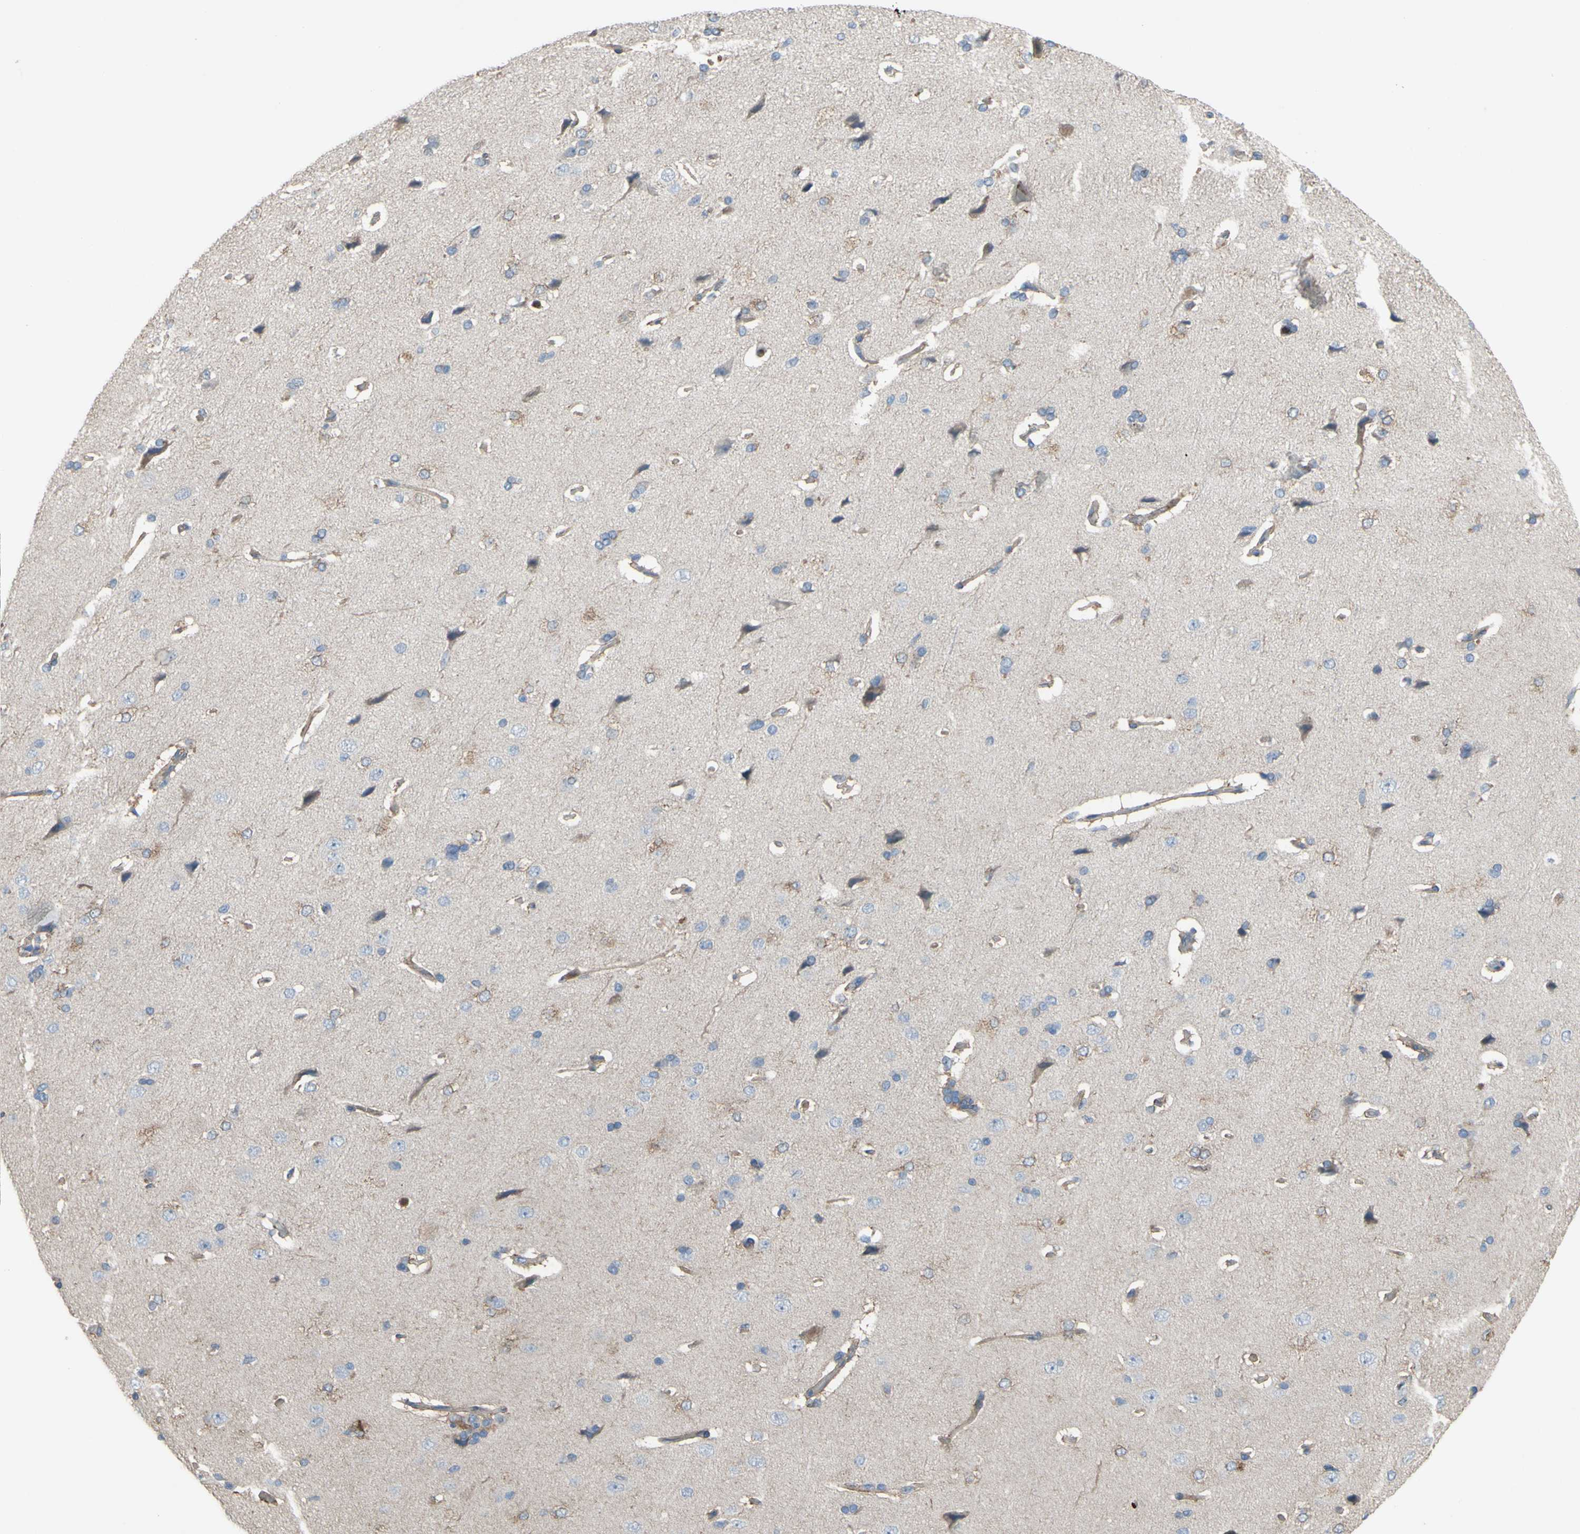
{"staining": {"intensity": "weak", "quantity": "25%-75%", "location": "cytoplasmic/membranous"}, "tissue": "cerebral cortex", "cell_type": "Endothelial cells", "image_type": "normal", "snomed": [{"axis": "morphology", "description": "Normal tissue, NOS"}, {"axis": "topography", "description": "Cerebral cortex"}], "caption": "A high-resolution histopathology image shows immunohistochemistry (IHC) staining of unremarkable cerebral cortex, which demonstrates weak cytoplasmic/membranous expression in about 25%-75% of endothelial cells.", "gene": "GRAMD2B", "patient": {"sex": "male", "age": 62}}